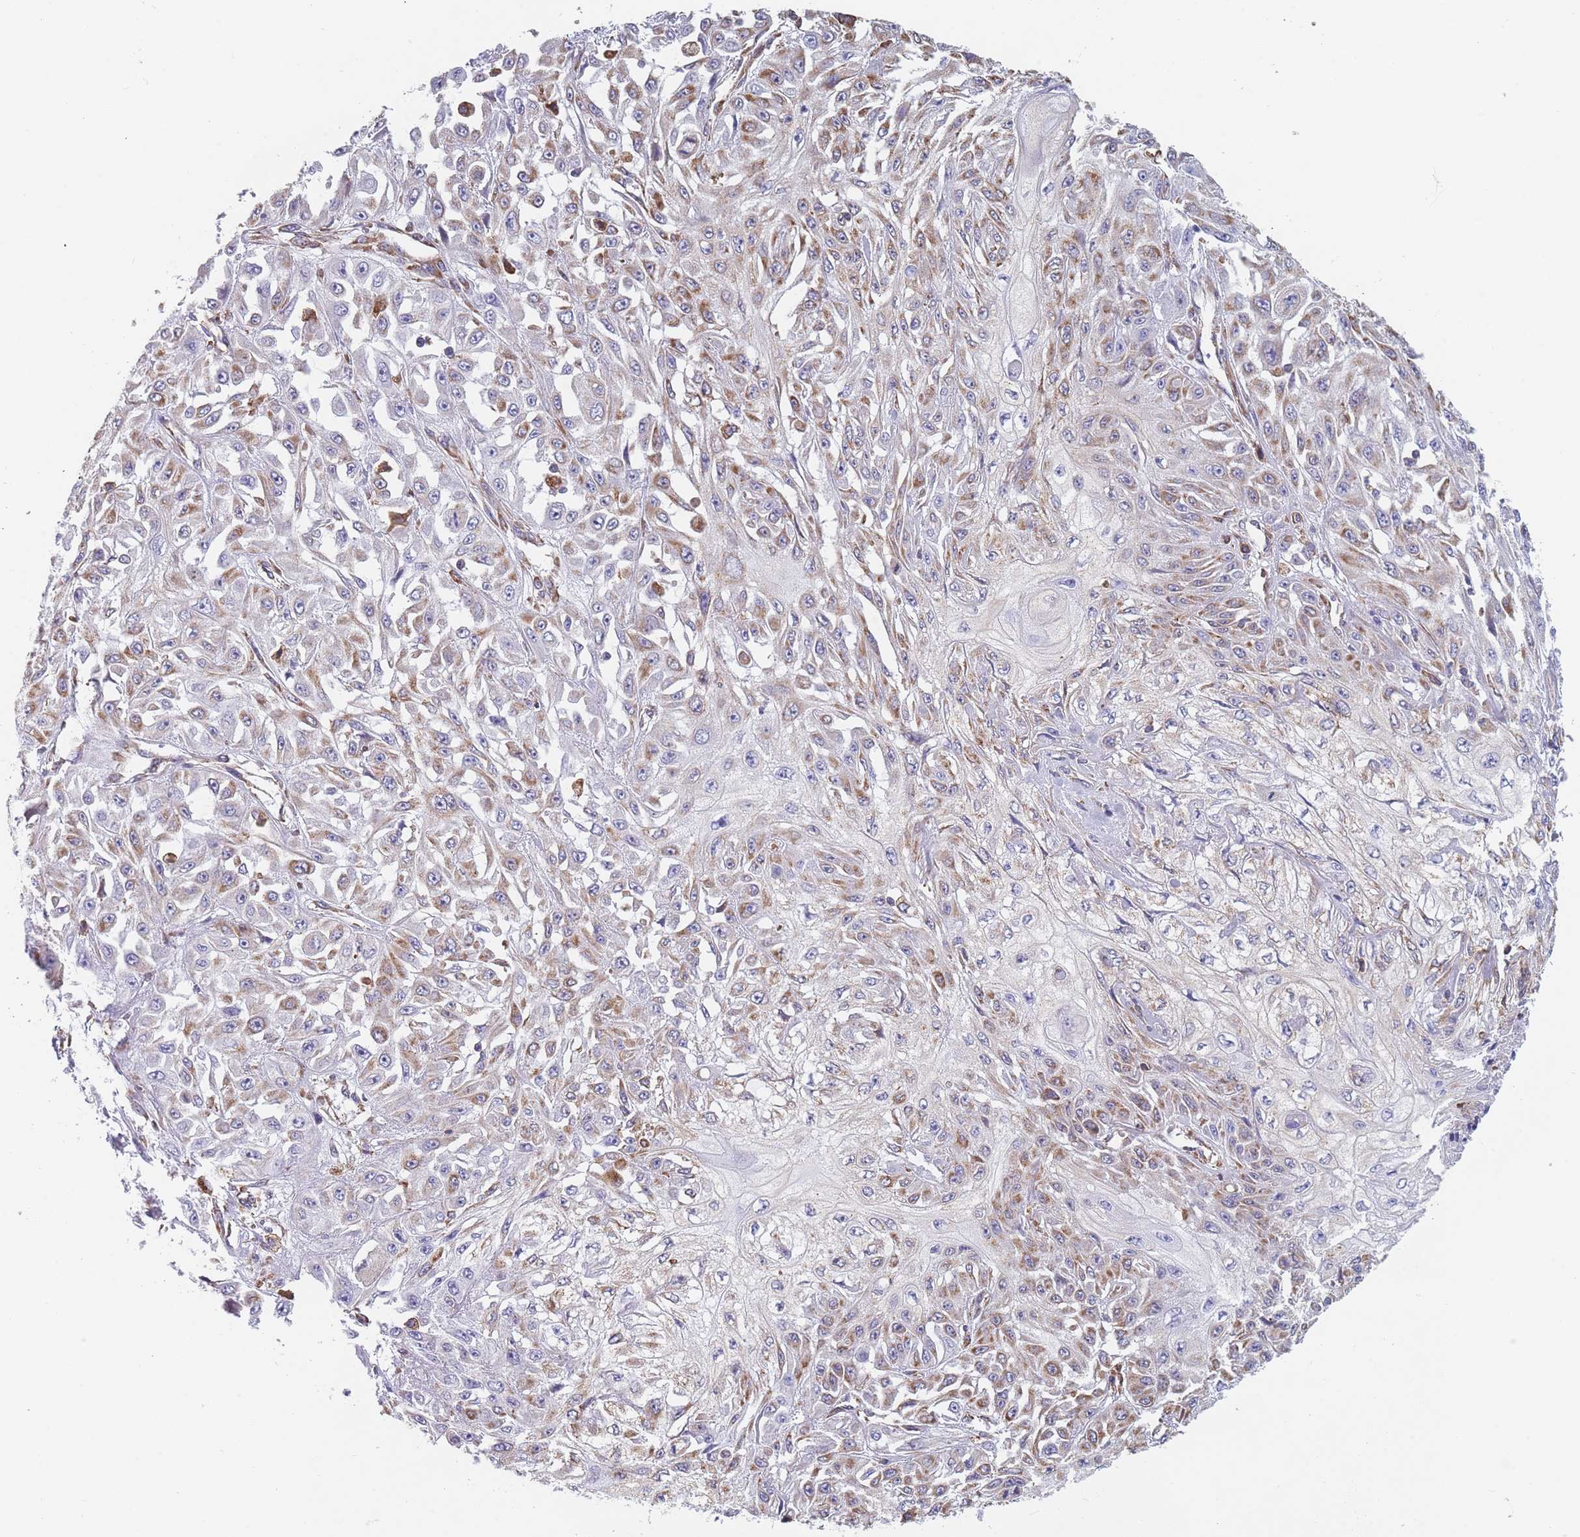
{"staining": {"intensity": "moderate", "quantity": ">75%", "location": "cytoplasmic/membranous"}, "tissue": "skin cancer", "cell_type": "Tumor cells", "image_type": "cancer", "snomed": [{"axis": "morphology", "description": "Squamous cell carcinoma, NOS"}, {"axis": "morphology", "description": "Squamous cell carcinoma, metastatic, NOS"}, {"axis": "topography", "description": "Skin"}, {"axis": "topography", "description": "Lymph node"}], "caption": "This image reveals IHC staining of human skin metastatic squamous cell carcinoma, with medium moderate cytoplasmic/membranous positivity in approximately >75% of tumor cells.", "gene": "OR7C2", "patient": {"sex": "male", "age": 75}}